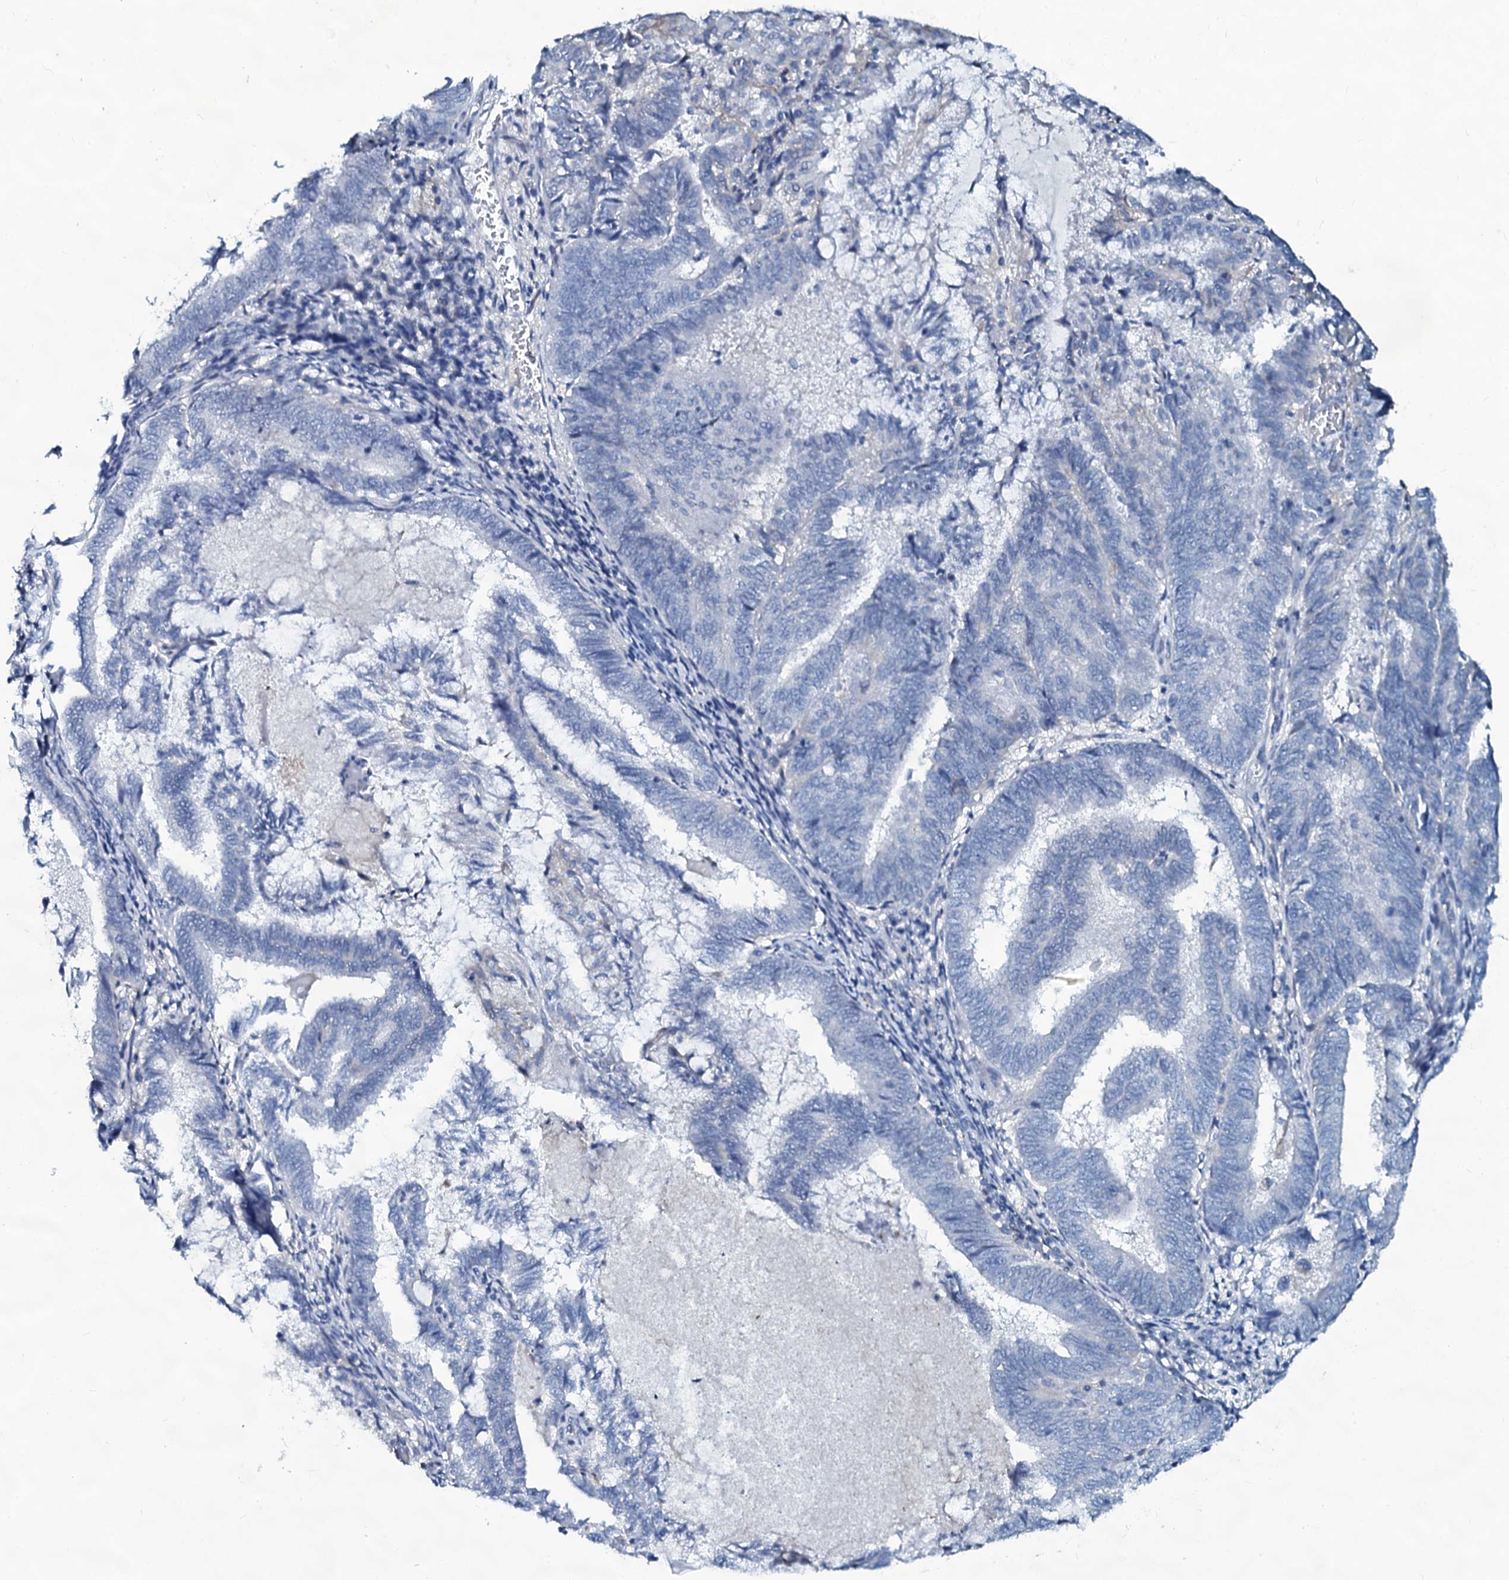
{"staining": {"intensity": "negative", "quantity": "none", "location": "none"}, "tissue": "endometrial cancer", "cell_type": "Tumor cells", "image_type": "cancer", "snomed": [{"axis": "morphology", "description": "Adenocarcinoma, NOS"}, {"axis": "topography", "description": "Endometrium"}], "caption": "An image of endometrial adenocarcinoma stained for a protein demonstrates no brown staining in tumor cells.", "gene": "SLC4A7", "patient": {"sex": "female", "age": 80}}